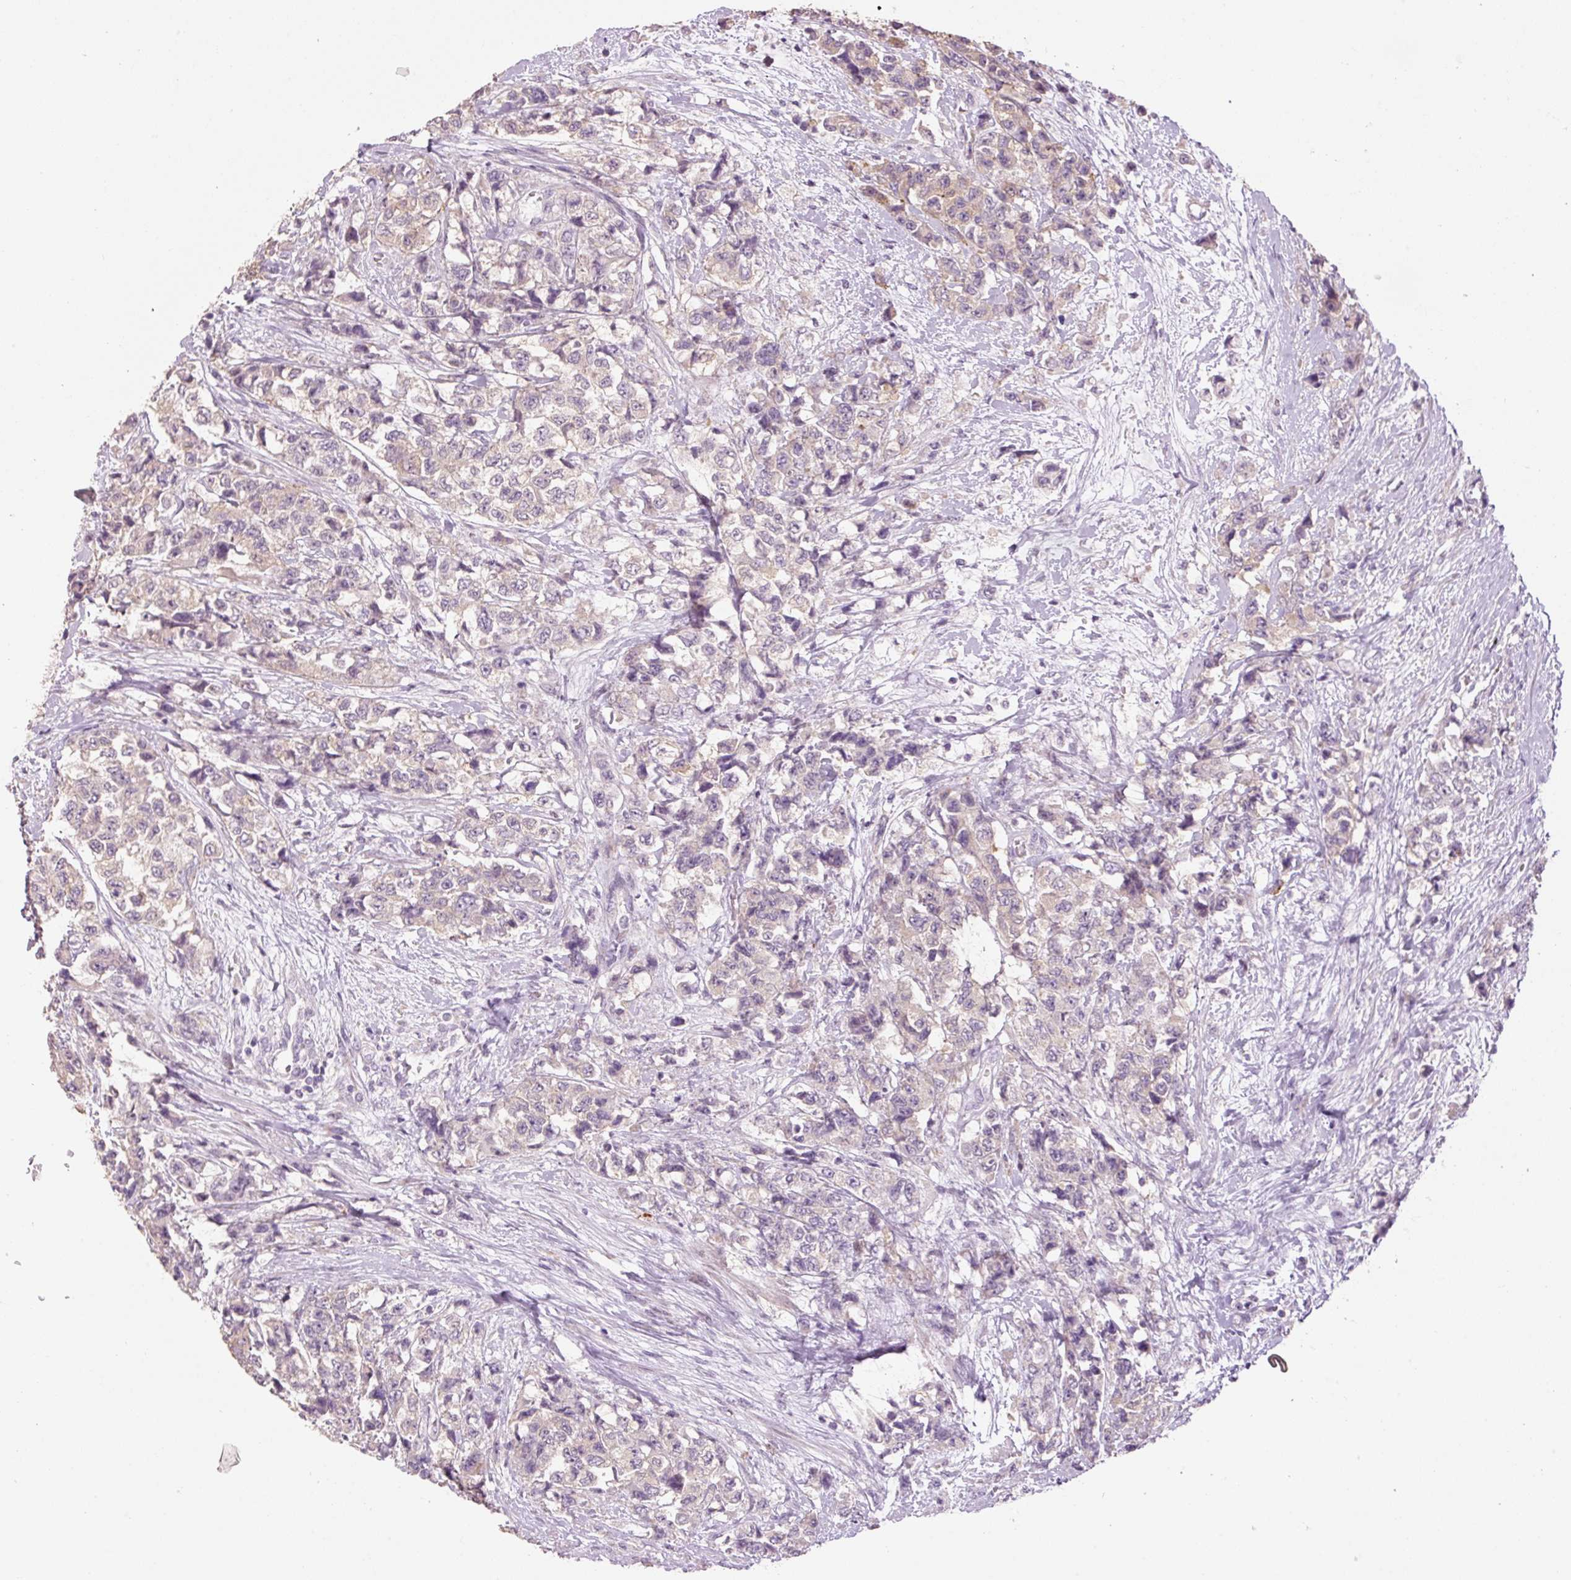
{"staining": {"intensity": "weak", "quantity": "<25%", "location": "cytoplasmic/membranous"}, "tissue": "urothelial cancer", "cell_type": "Tumor cells", "image_type": "cancer", "snomed": [{"axis": "morphology", "description": "Urothelial carcinoma, High grade"}, {"axis": "topography", "description": "Urinary bladder"}], "caption": "The micrograph reveals no staining of tumor cells in urothelial cancer. Nuclei are stained in blue.", "gene": "HAX1", "patient": {"sex": "female", "age": 78}}